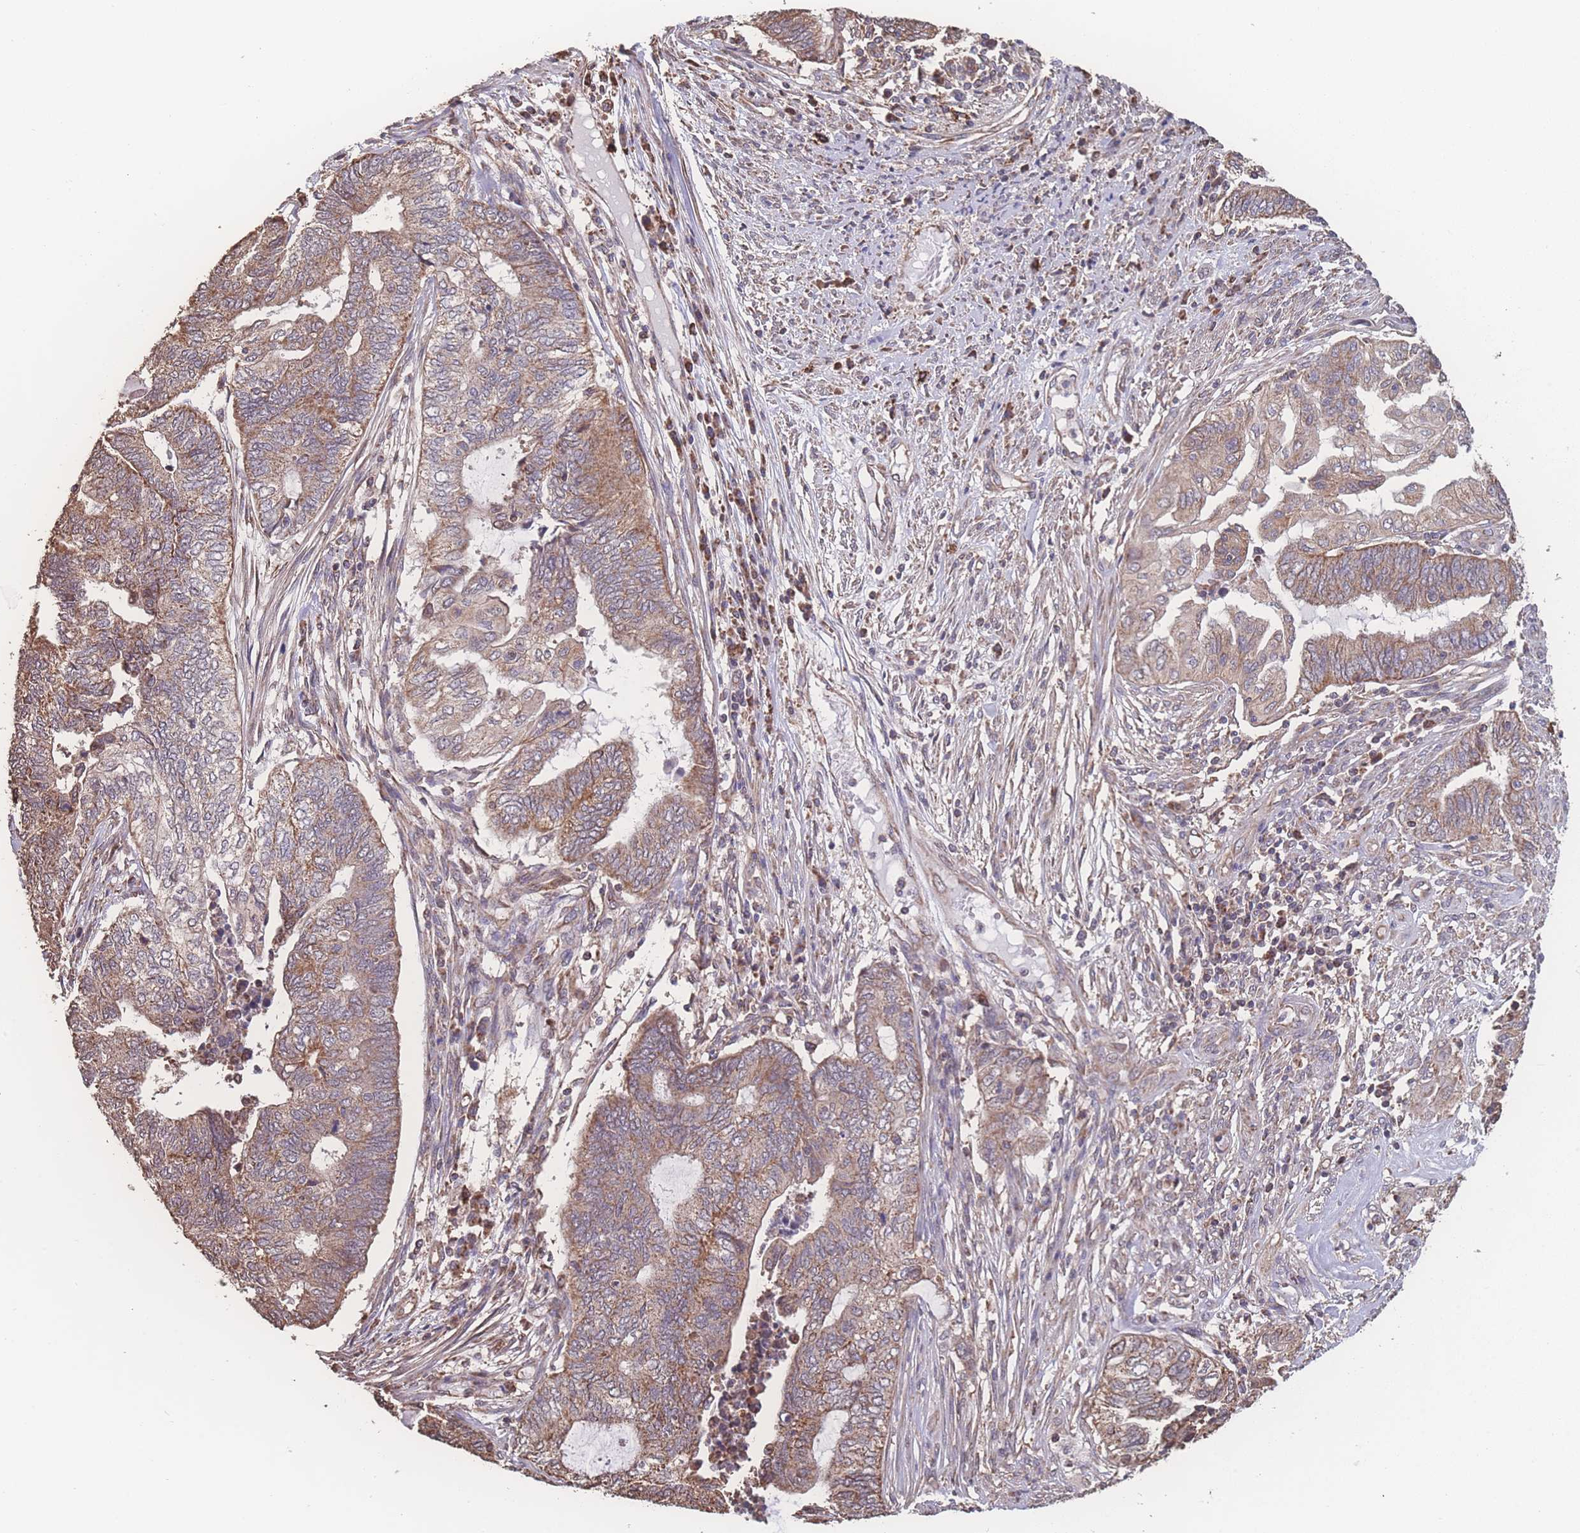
{"staining": {"intensity": "moderate", "quantity": "25%-75%", "location": "cytoplasmic/membranous"}, "tissue": "endometrial cancer", "cell_type": "Tumor cells", "image_type": "cancer", "snomed": [{"axis": "morphology", "description": "Adenocarcinoma, NOS"}, {"axis": "topography", "description": "Uterus"}, {"axis": "topography", "description": "Endometrium"}], "caption": "Adenocarcinoma (endometrial) stained with a protein marker displays moderate staining in tumor cells.", "gene": "SGSM3", "patient": {"sex": "female", "age": 70}}